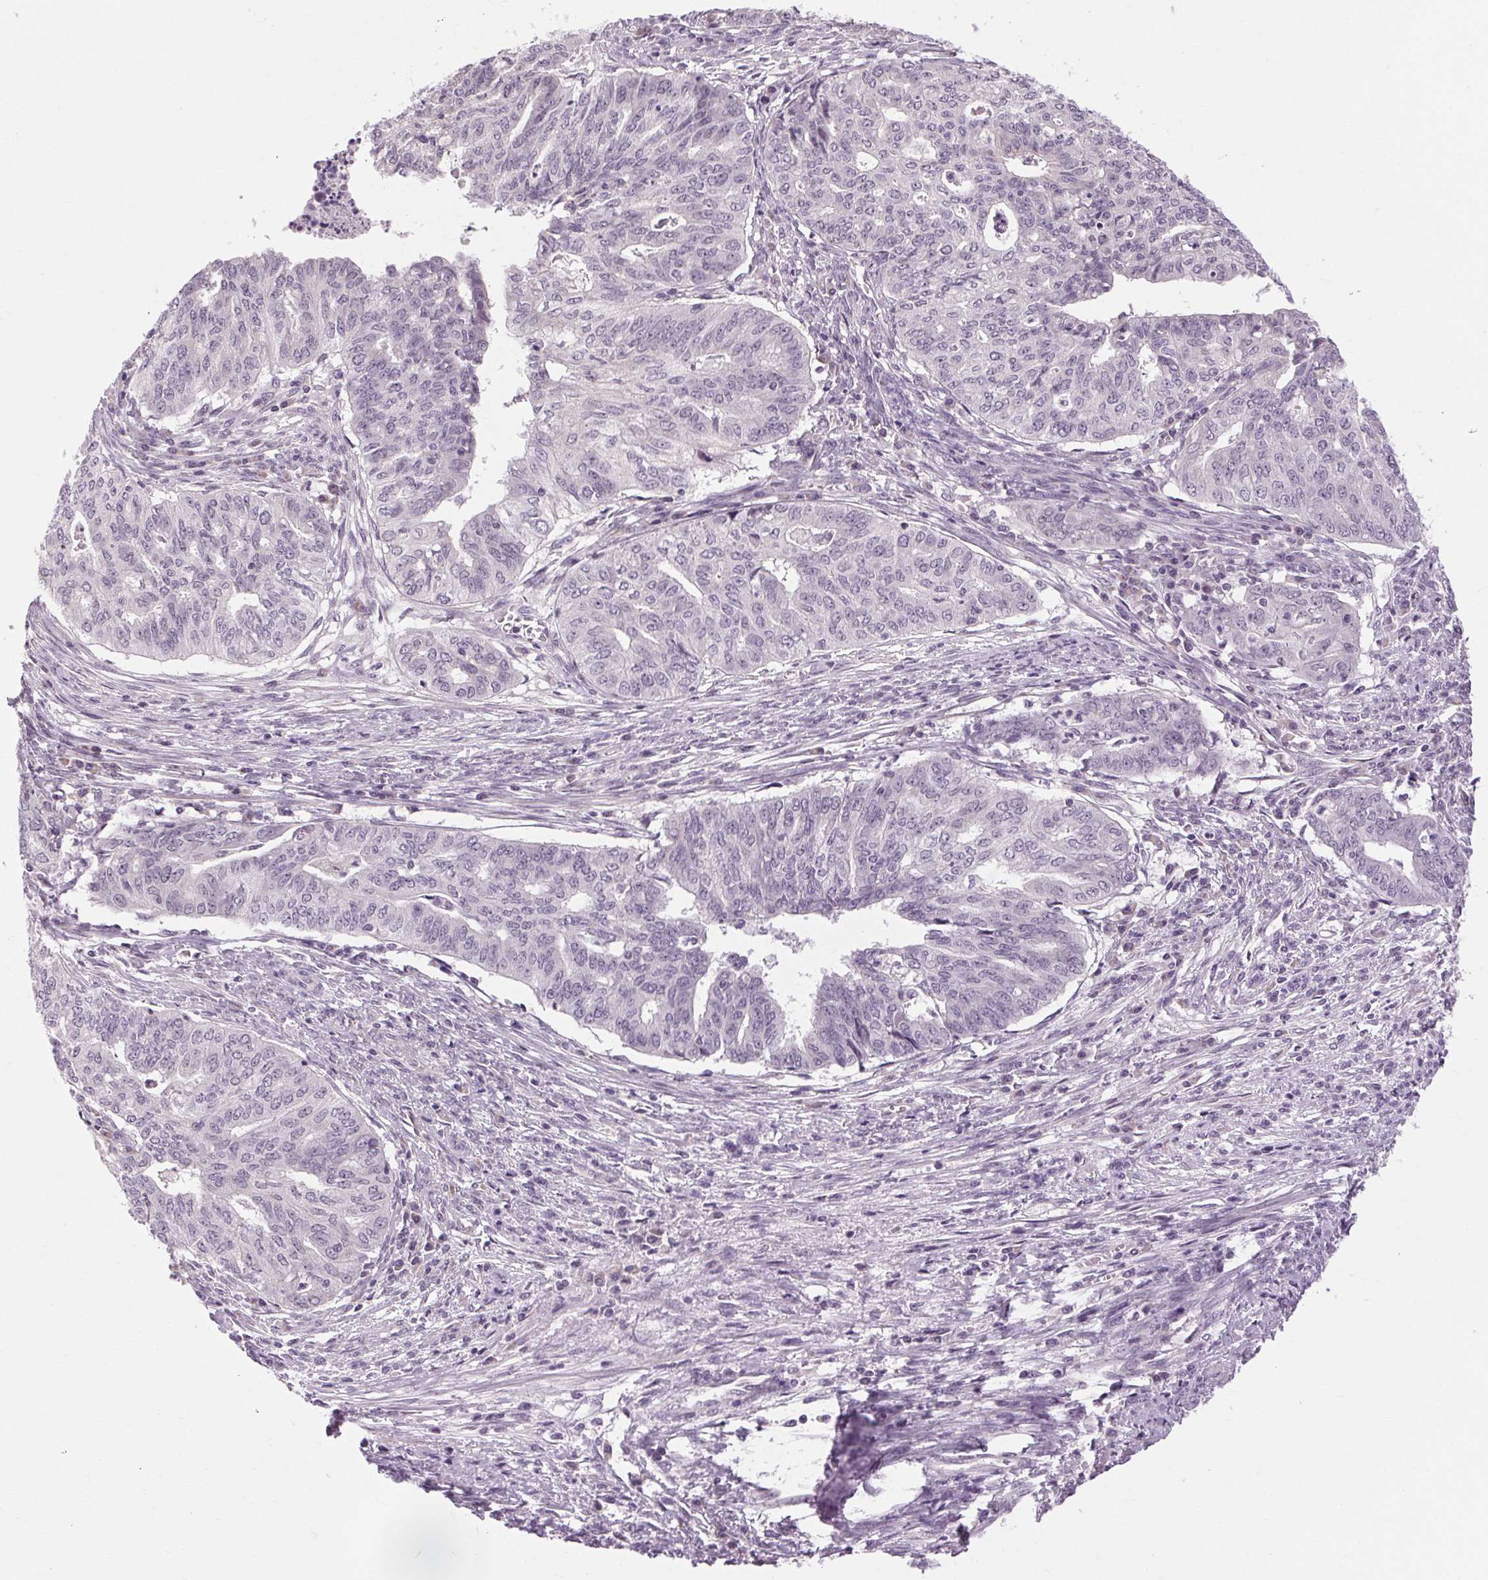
{"staining": {"intensity": "negative", "quantity": "none", "location": "none"}, "tissue": "endometrial cancer", "cell_type": "Tumor cells", "image_type": "cancer", "snomed": [{"axis": "morphology", "description": "Adenocarcinoma, NOS"}, {"axis": "topography", "description": "Endometrium"}], "caption": "Adenocarcinoma (endometrial) was stained to show a protein in brown. There is no significant staining in tumor cells.", "gene": "KLHL40", "patient": {"sex": "female", "age": 79}}